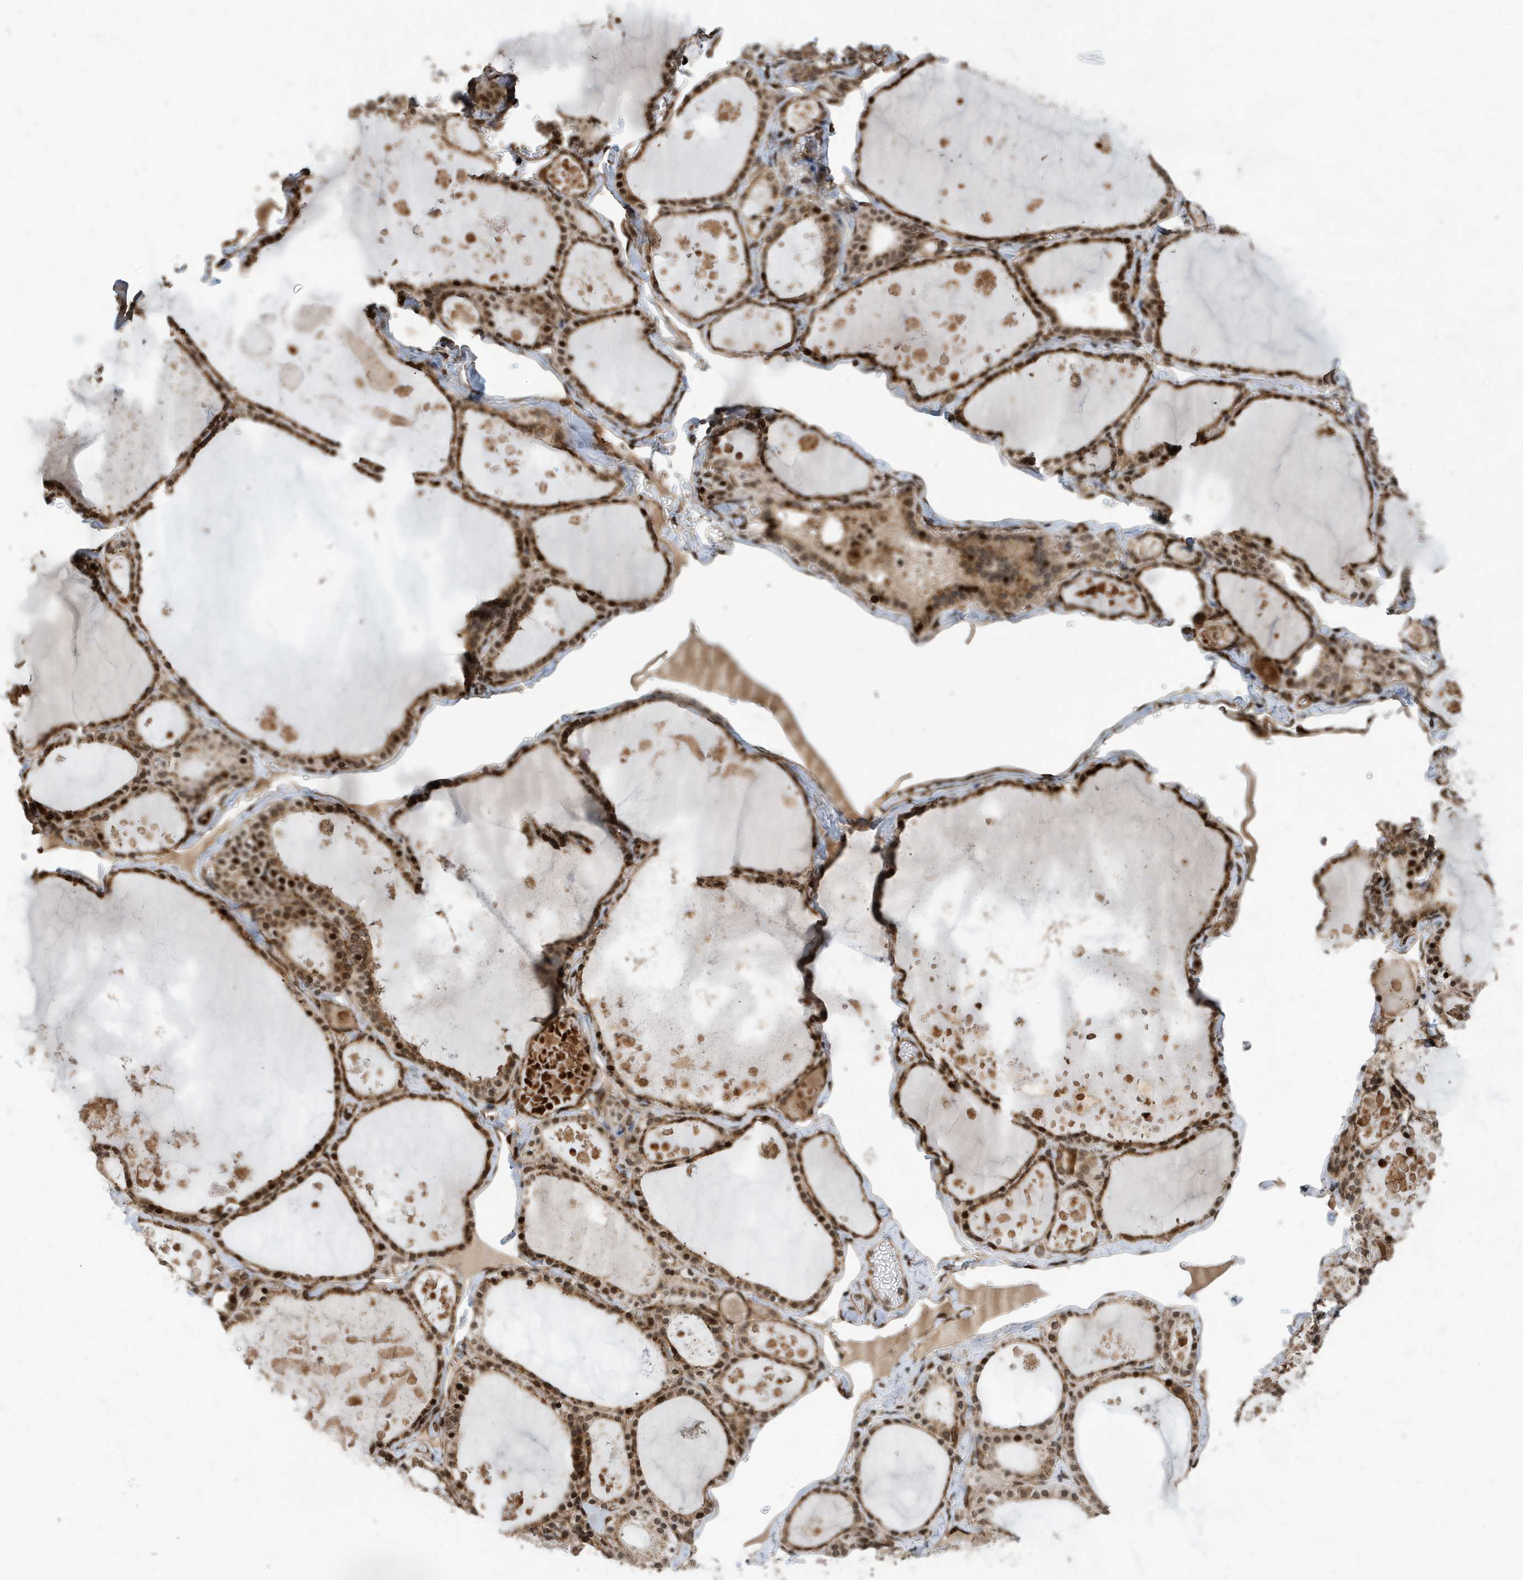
{"staining": {"intensity": "moderate", "quantity": ">75%", "location": "cytoplasmic/membranous,nuclear"}, "tissue": "thyroid gland", "cell_type": "Glandular cells", "image_type": "normal", "snomed": [{"axis": "morphology", "description": "Normal tissue, NOS"}, {"axis": "topography", "description": "Thyroid gland"}], "caption": "Immunohistochemistry (IHC) (DAB (3,3'-diaminobenzidine)) staining of normal thyroid gland shows moderate cytoplasmic/membranous,nuclear protein expression in approximately >75% of glandular cells.", "gene": "DUSP18", "patient": {"sex": "male", "age": 56}}